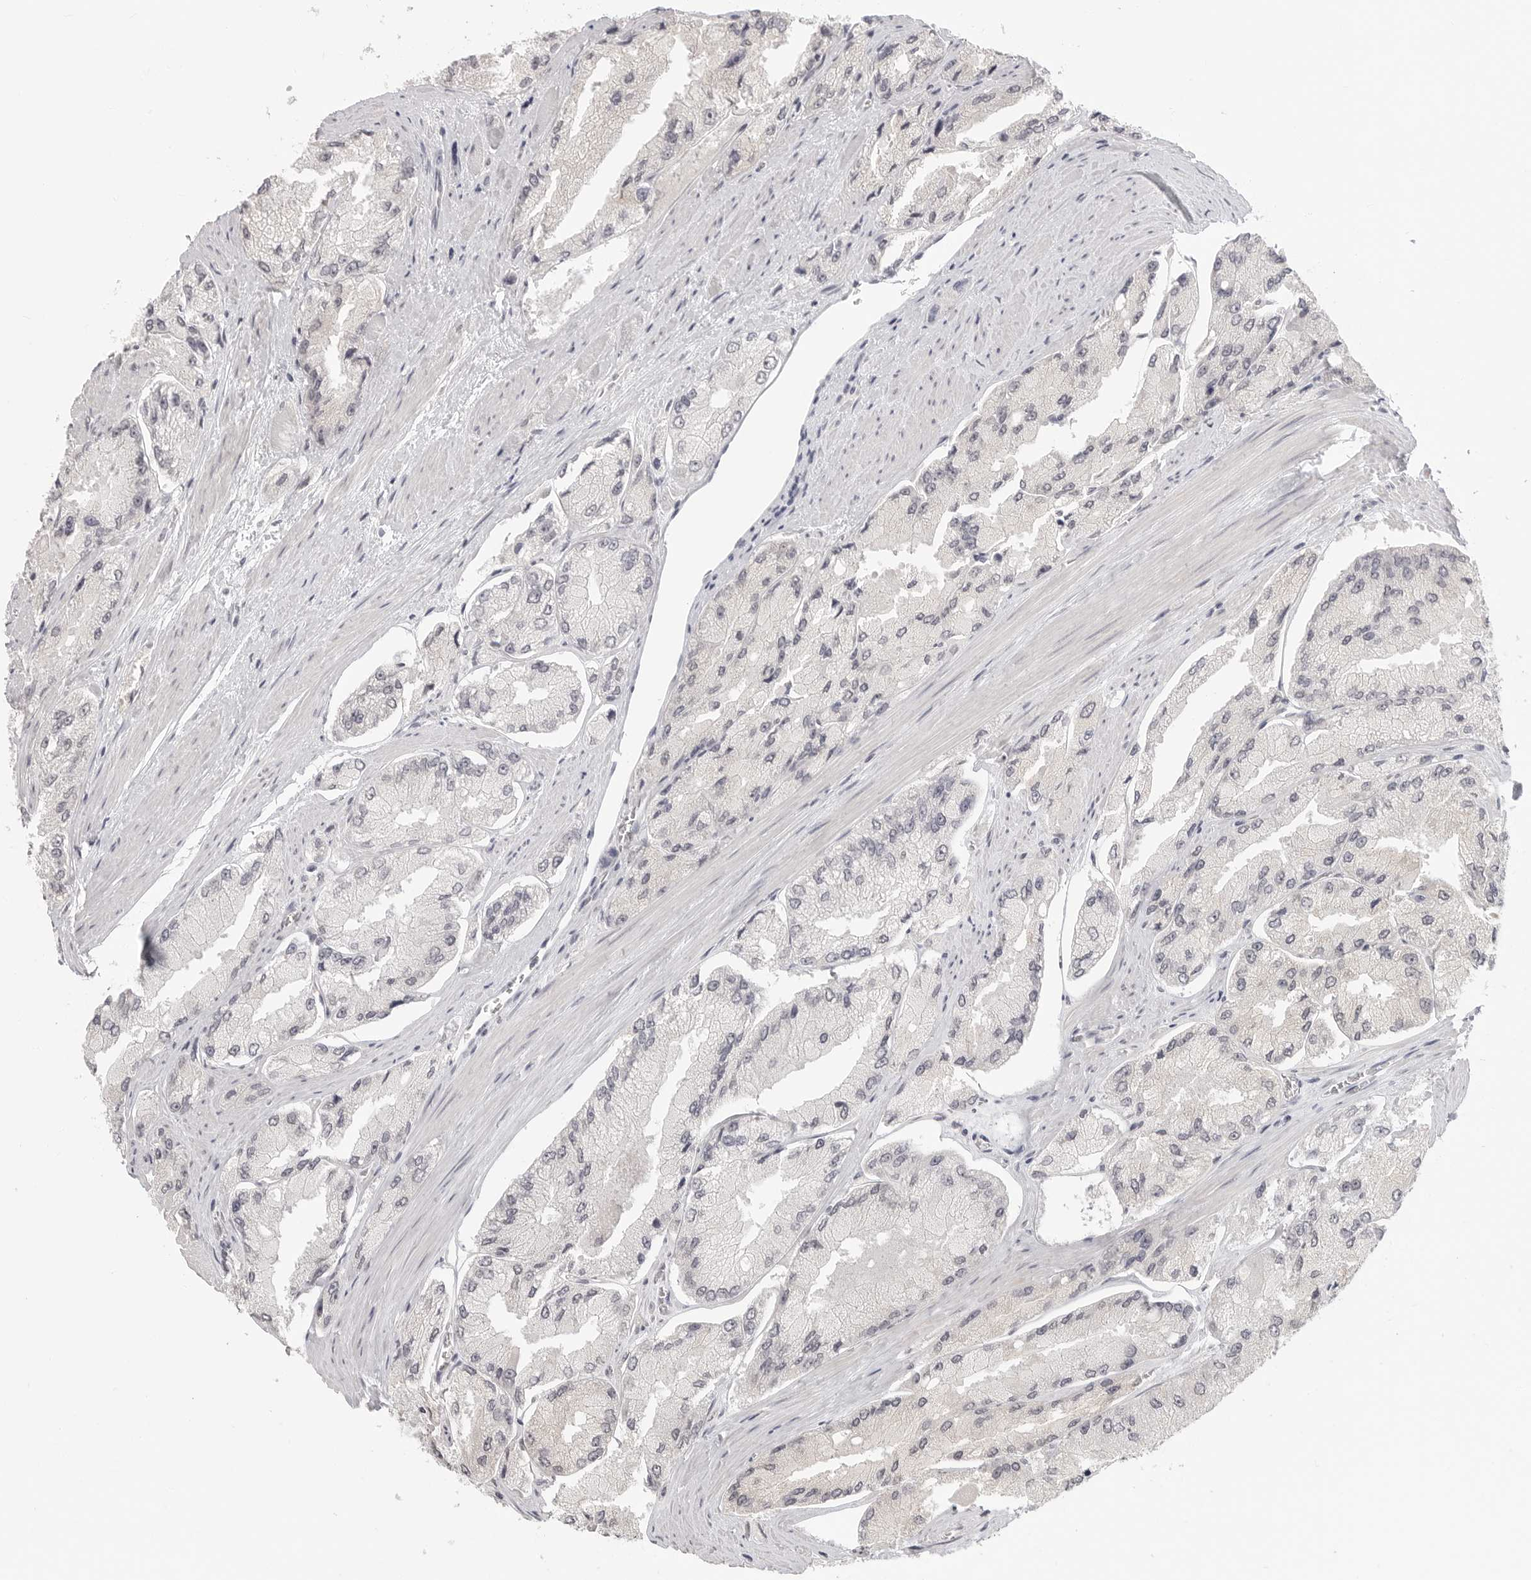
{"staining": {"intensity": "negative", "quantity": "none", "location": "none"}, "tissue": "prostate cancer", "cell_type": "Tumor cells", "image_type": "cancer", "snomed": [{"axis": "morphology", "description": "Adenocarcinoma, High grade"}, {"axis": "topography", "description": "Prostate"}], "caption": "Human high-grade adenocarcinoma (prostate) stained for a protein using immunohistochemistry (IHC) demonstrates no expression in tumor cells.", "gene": "KLK11", "patient": {"sex": "male", "age": 58}}